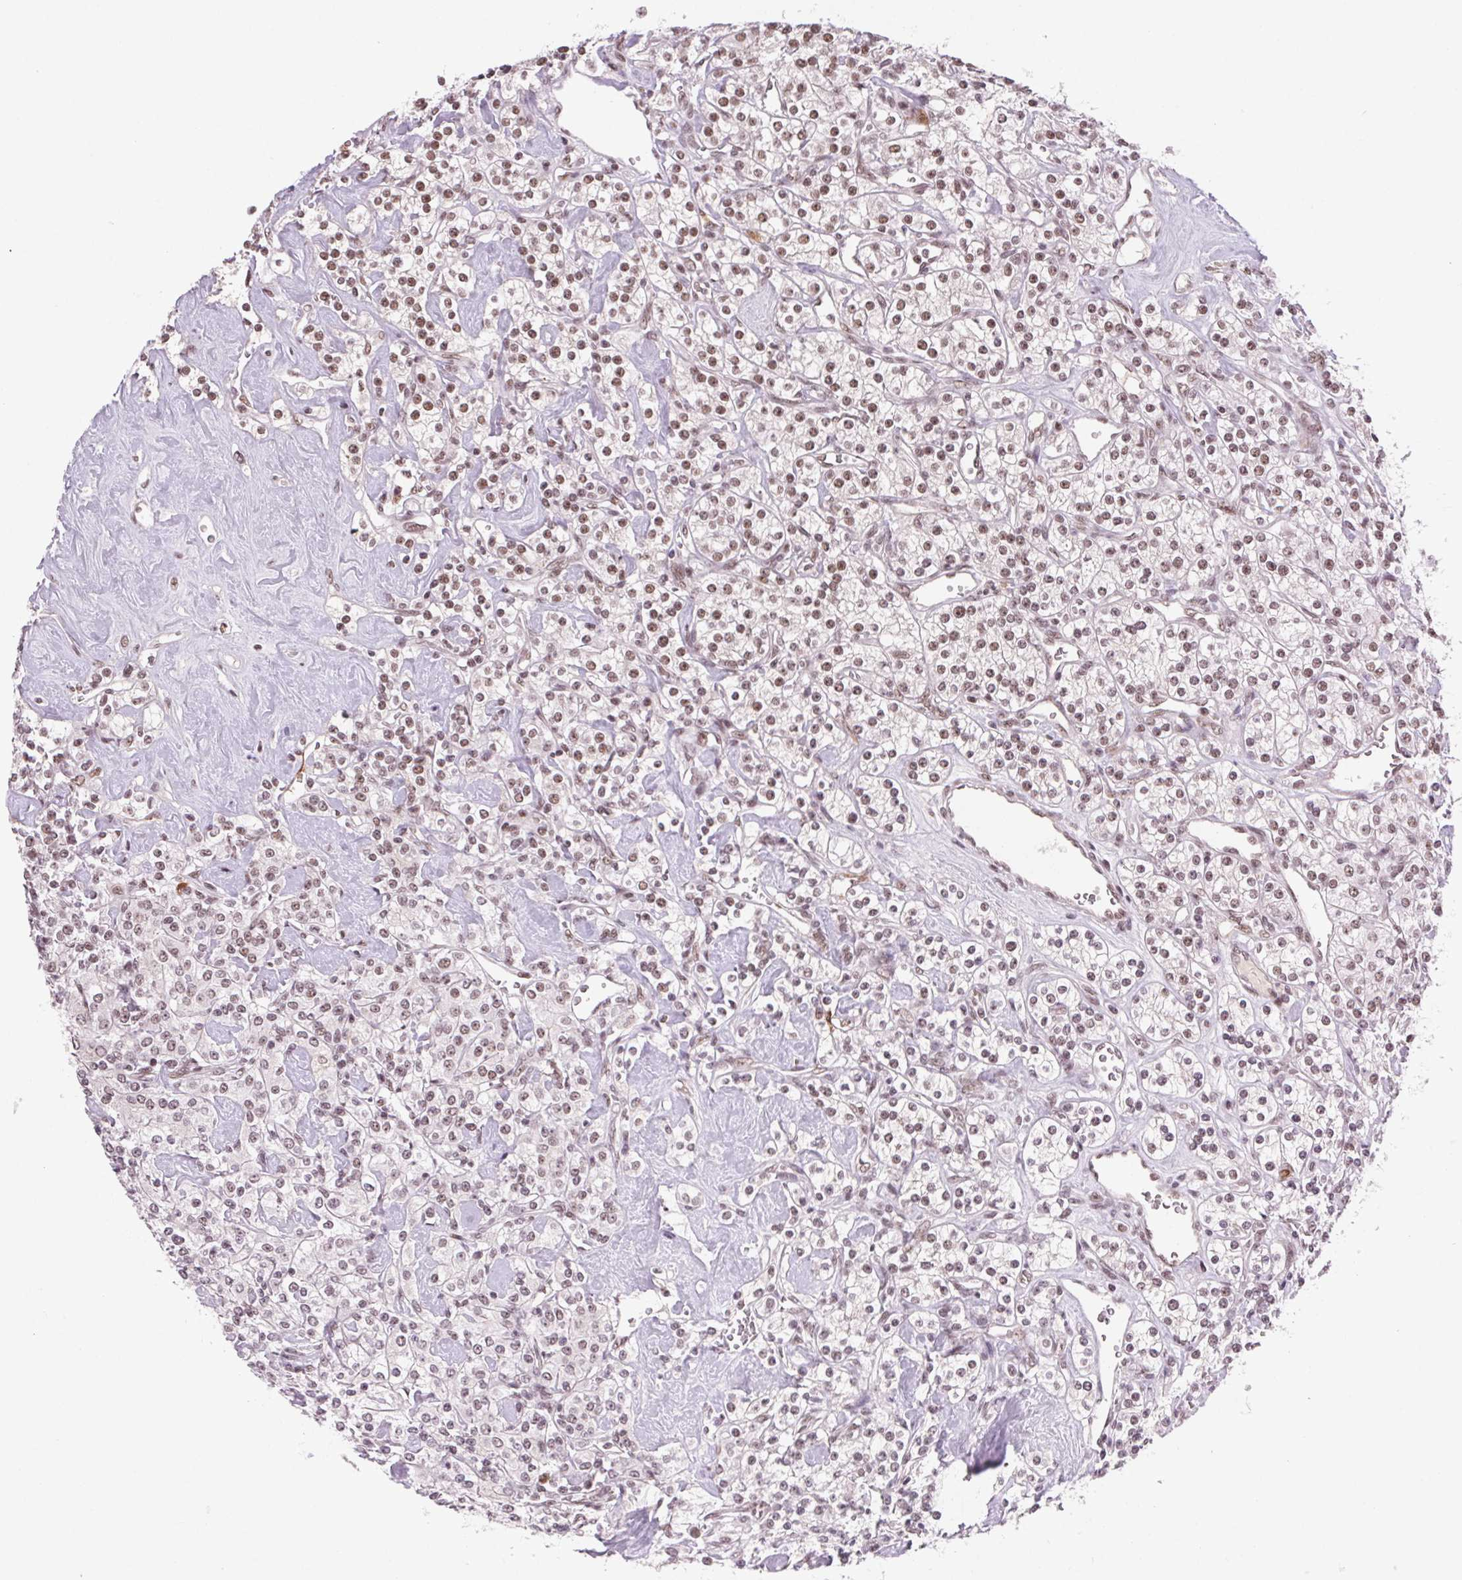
{"staining": {"intensity": "weak", "quantity": "25%-75%", "location": "nuclear"}, "tissue": "renal cancer", "cell_type": "Tumor cells", "image_type": "cancer", "snomed": [{"axis": "morphology", "description": "Adenocarcinoma, NOS"}, {"axis": "topography", "description": "Kidney"}], "caption": "Immunohistochemistry of human renal adenocarcinoma exhibits low levels of weak nuclear expression in about 25%-75% of tumor cells.", "gene": "CD2BP2", "patient": {"sex": "male", "age": 77}}